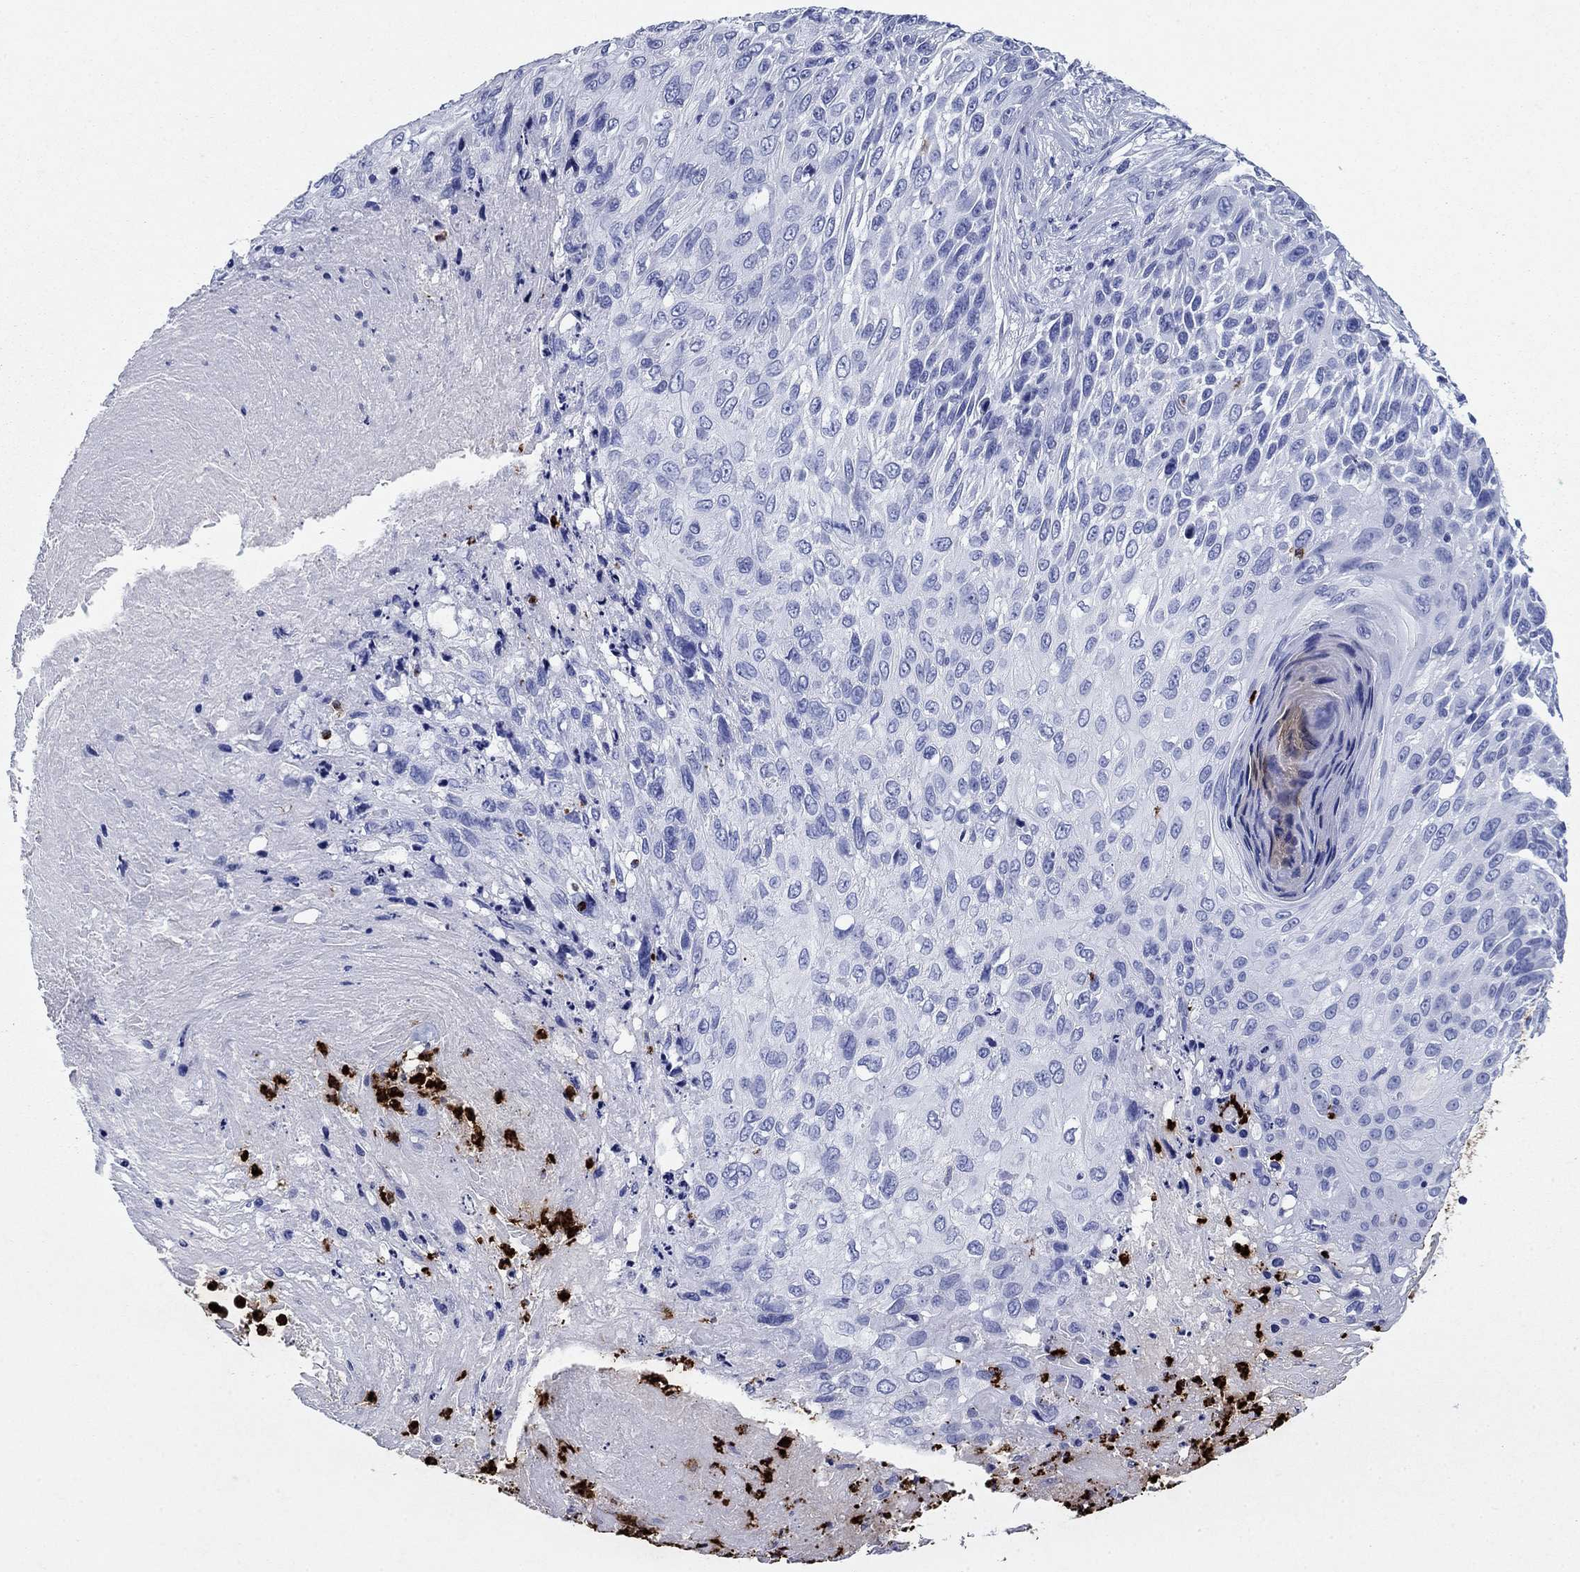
{"staining": {"intensity": "negative", "quantity": "none", "location": "none"}, "tissue": "skin cancer", "cell_type": "Tumor cells", "image_type": "cancer", "snomed": [{"axis": "morphology", "description": "Squamous cell carcinoma, NOS"}, {"axis": "topography", "description": "Skin"}], "caption": "This is an IHC micrograph of skin cancer (squamous cell carcinoma). There is no positivity in tumor cells.", "gene": "AZU1", "patient": {"sex": "male", "age": 92}}